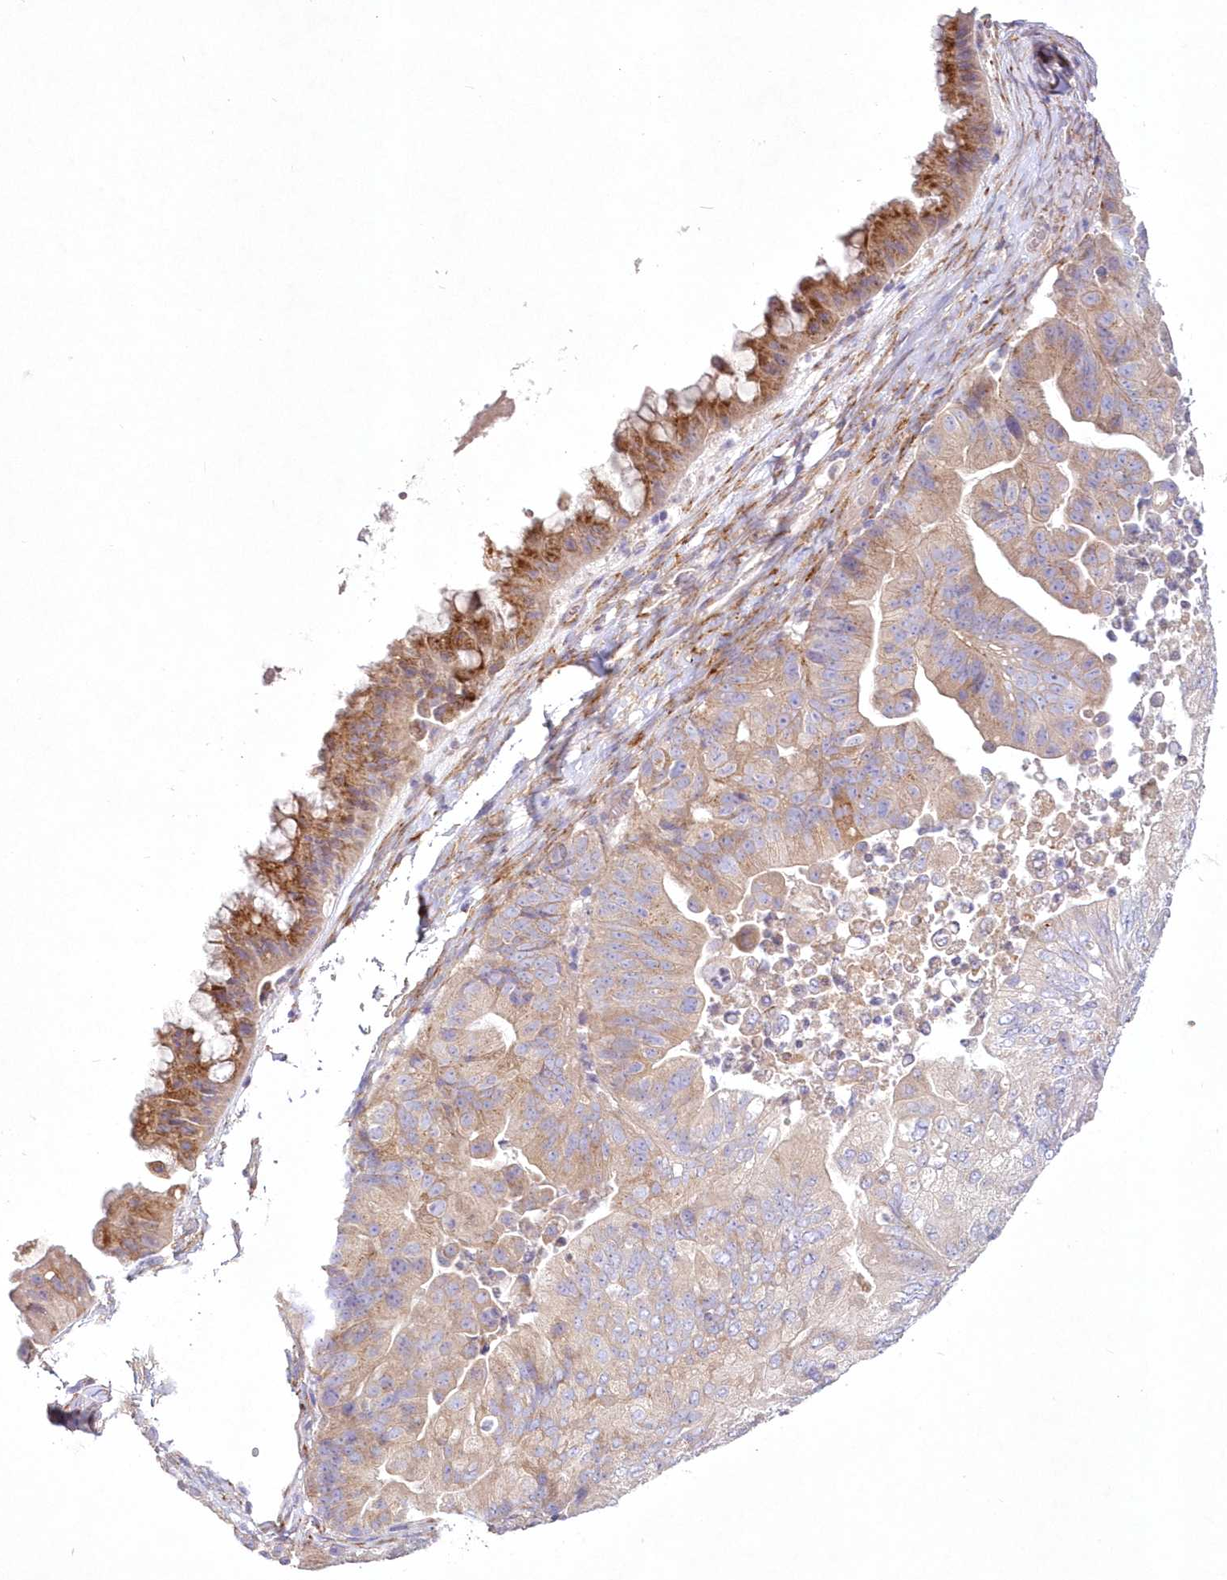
{"staining": {"intensity": "moderate", "quantity": "25%-75%", "location": "cytoplasmic/membranous"}, "tissue": "ovarian cancer", "cell_type": "Tumor cells", "image_type": "cancer", "snomed": [{"axis": "morphology", "description": "Cystadenocarcinoma, mucinous, NOS"}, {"axis": "topography", "description": "Ovary"}], "caption": "Mucinous cystadenocarcinoma (ovarian) tissue reveals moderate cytoplasmic/membranous staining in approximately 25%-75% of tumor cells", "gene": "ARFGEF3", "patient": {"sex": "female", "age": 61}}